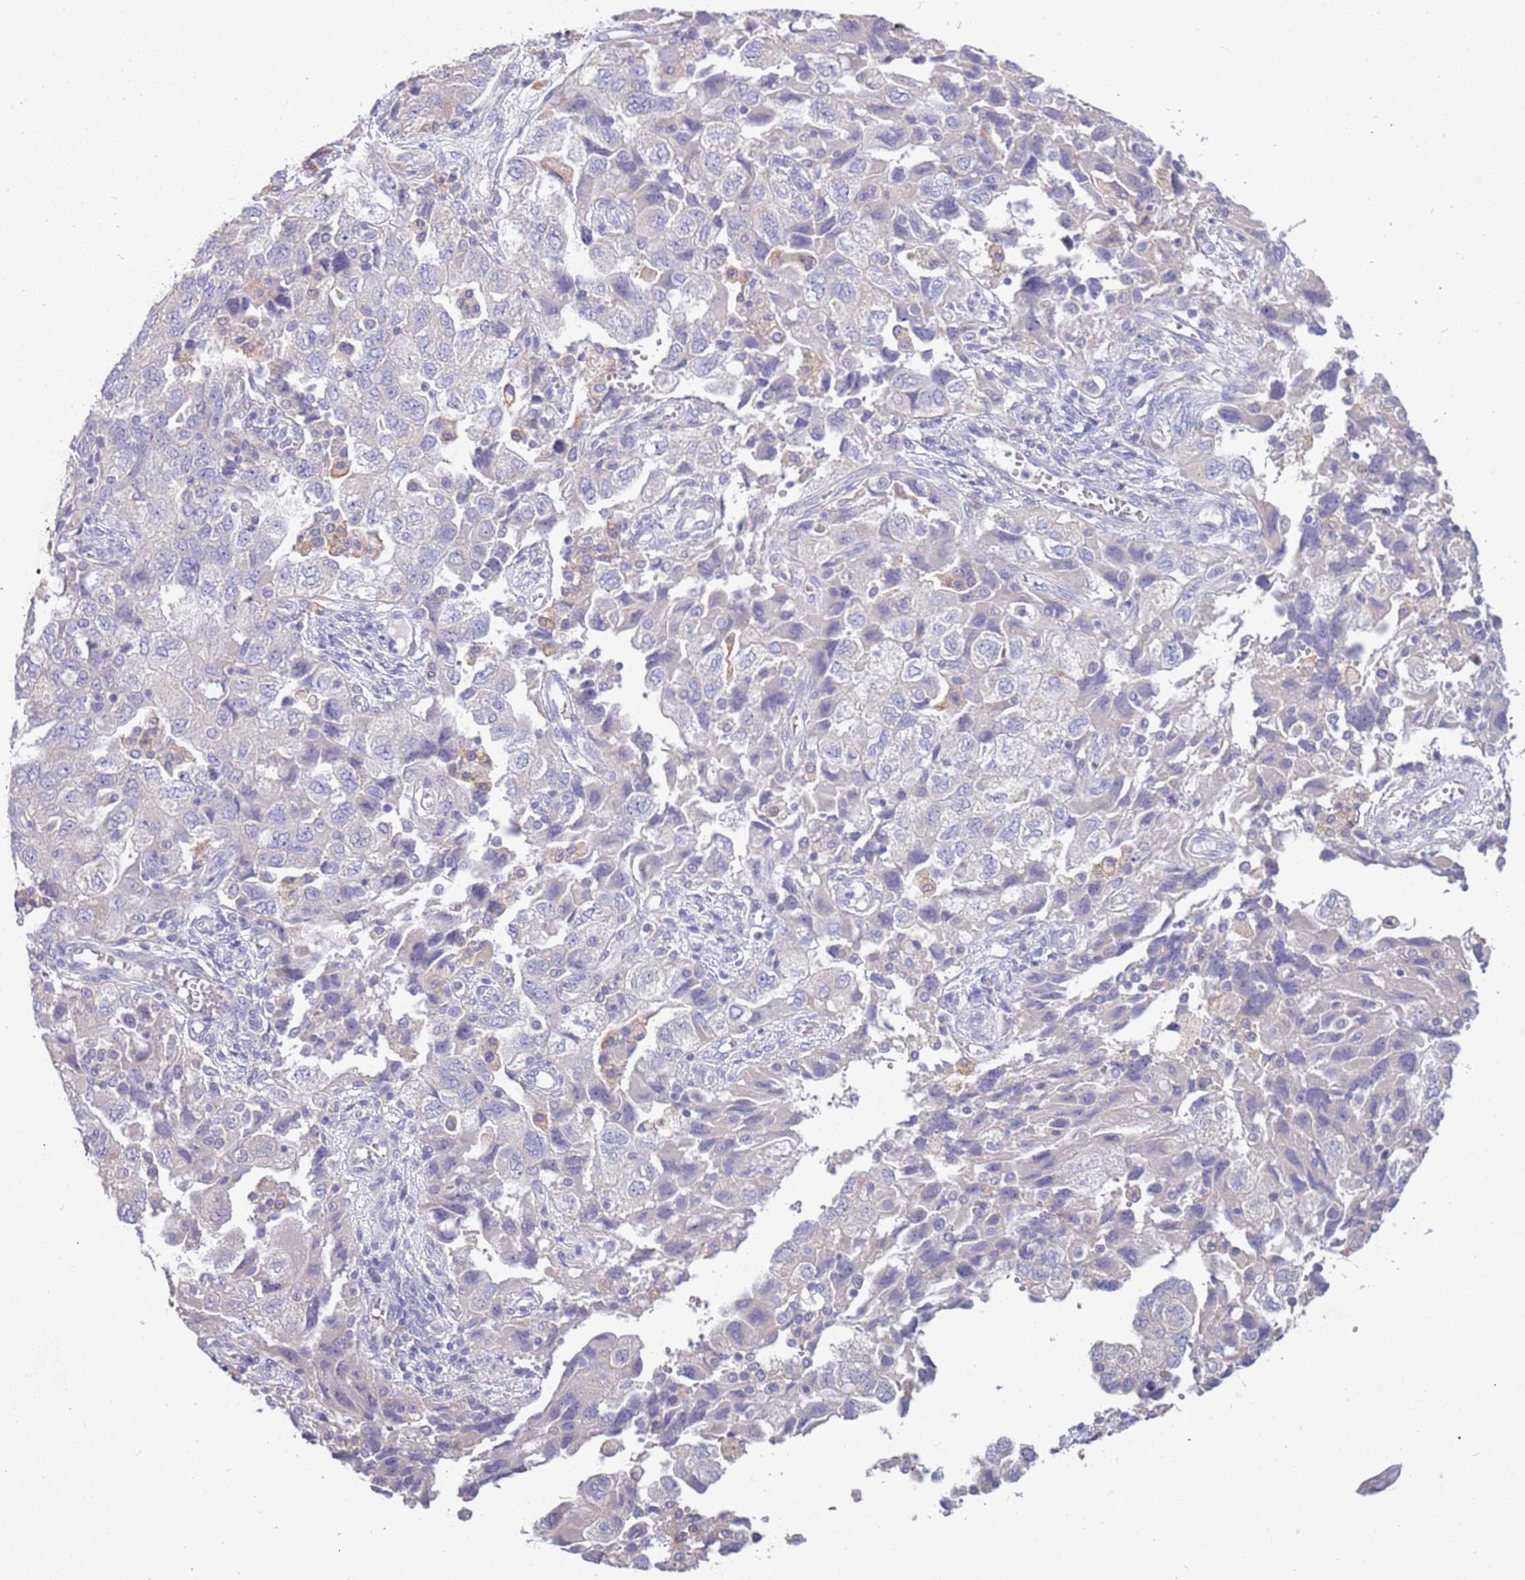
{"staining": {"intensity": "negative", "quantity": "none", "location": "none"}, "tissue": "ovarian cancer", "cell_type": "Tumor cells", "image_type": "cancer", "snomed": [{"axis": "morphology", "description": "Carcinoma, NOS"}, {"axis": "morphology", "description": "Cystadenocarcinoma, serous, NOS"}, {"axis": "topography", "description": "Ovary"}], "caption": "There is no significant positivity in tumor cells of carcinoma (ovarian). The staining was performed using DAB (3,3'-diaminobenzidine) to visualize the protein expression in brown, while the nuclei were stained in blue with hematoxylin (Magnification: 20x).", "gene": "RHCG", "patient": {"sex": "female", "age": 69}}